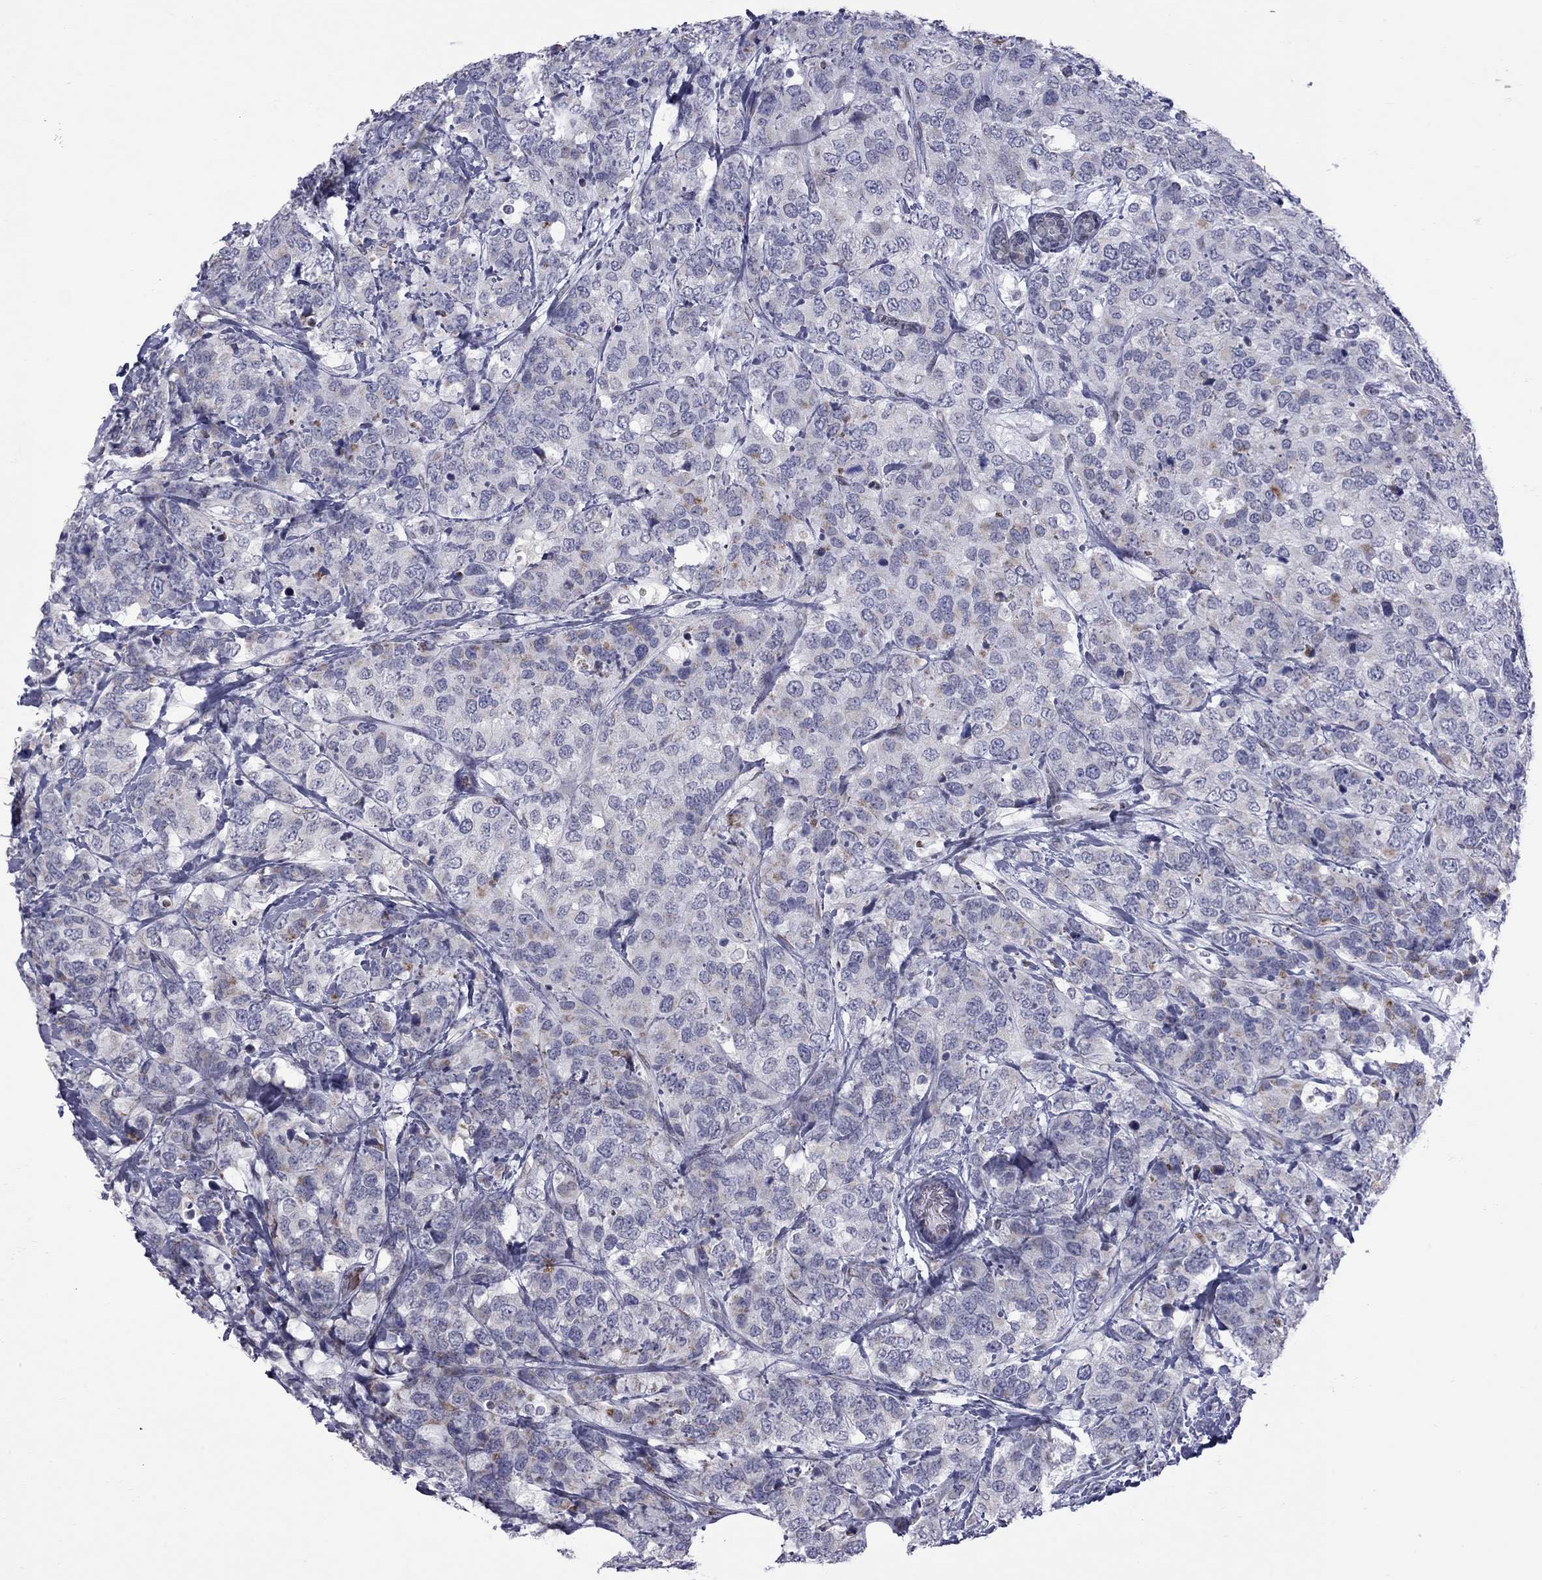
{"staining": {"intensity": "moderate", "quantity": "<25%", "location": "cytoplasmic/membranous"}, "tissue": "breast cancer", "cell_type": "Tumor cells", "image_type": "cancer", "snomed": [{"axis": "morphology", "description": "Lobular carcinoma"}, {"axis": "topography", "description": "Breast"}], "caption": "Human breast cancer (lobular carcinoma) stained for a protein (brown) displays moderate cytoplasmic/membranous positive staining in about <25% of tumor cells.", "gene": "CLTCL1", "patient": {"sex": "female", "age": 59}}